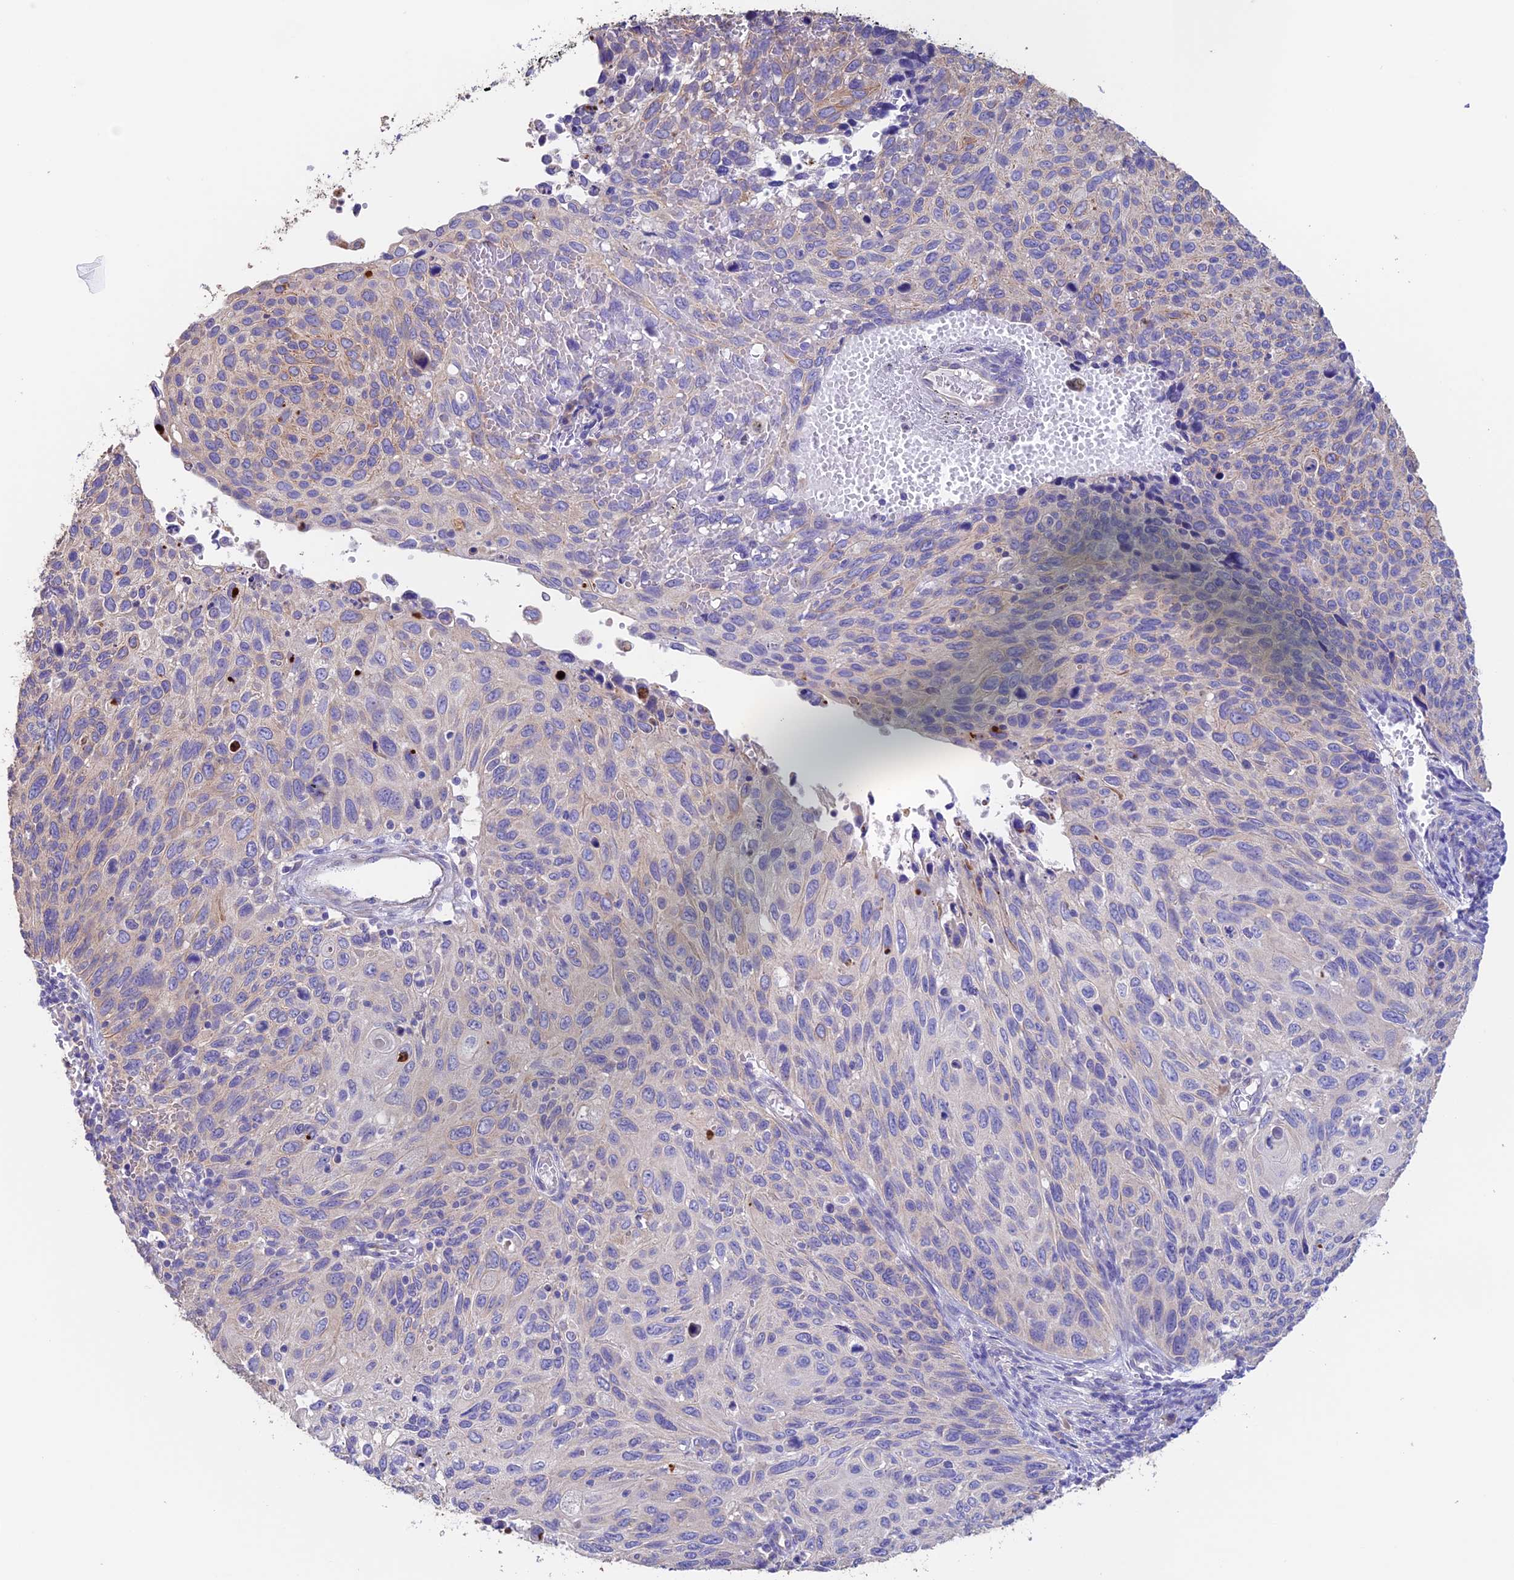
{"staining": {"intensity": "negative", "quantity": "none", "location": "none"}, "tissue": "cervical cancer", "cell_type": "Tumor cells", "image_type": "cancer", "snomed": [{"axis": "morphology", "description": "Squamous cell carcinoma, NOS"}, {"axis": "topography", "description": "Cervix"}], "caption": "Immunohistochemistry (IHC) of human cervical squamous cell carcinoma exhibits no staining in tumor cells.", "gene": "EMC3", "patient": {"sex": "female", "age": 70}}